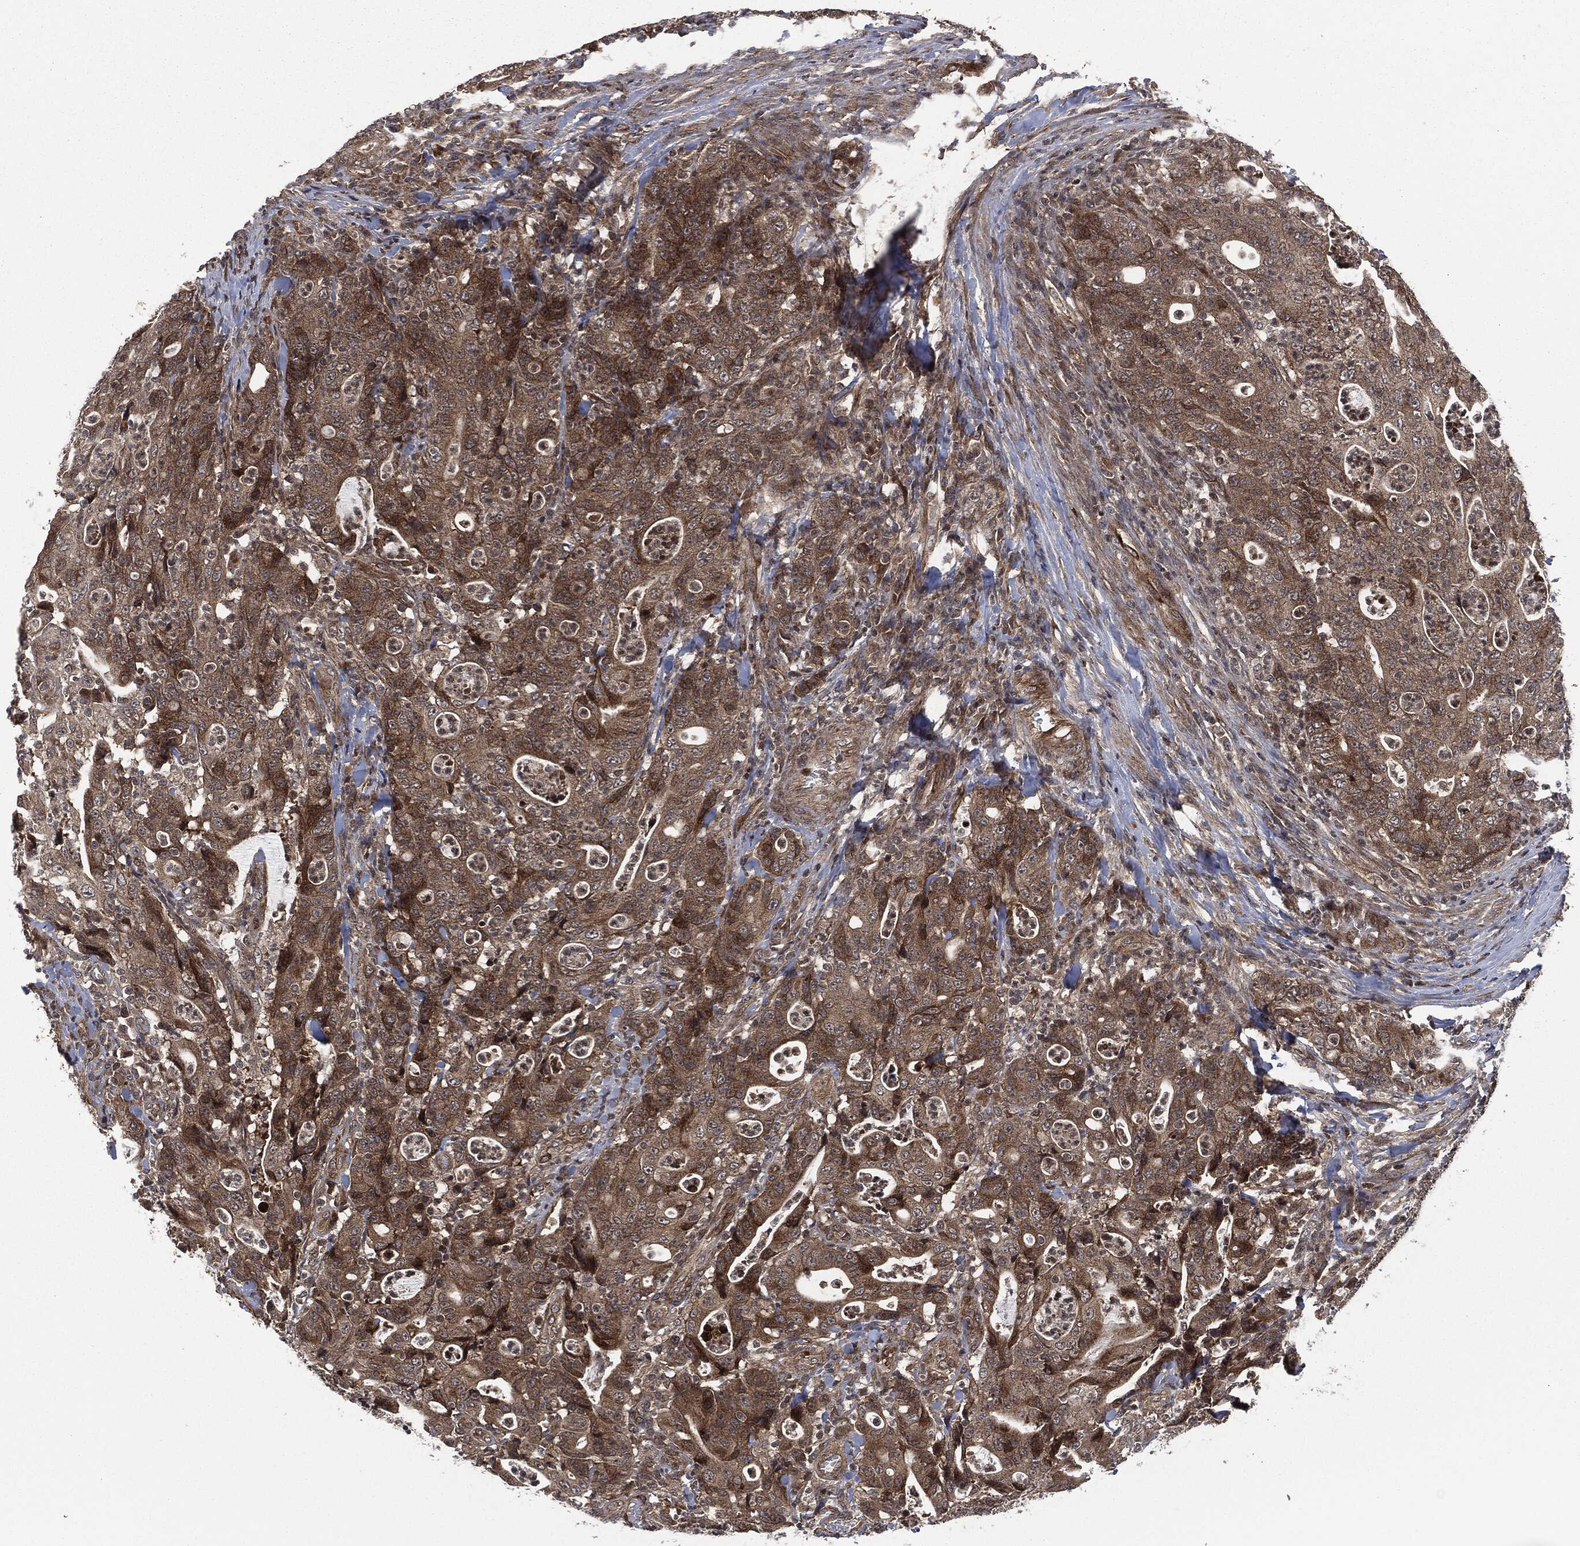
{"staining": {"intensity": "moderate", "quantity": ">75%", "location": "cytoplasmic/membranous"}, "tissue": "colorectal cancer", "cell_type": "Tumor cells", "image_type": "cancer", "snomed": [{"axis": "morphology", "description": "Adenocarcinoma, NOS"}, {"axis": "topography", "description": "Colon"}], "caption": "A photomicrograph showing moderate cytoplasmic/membranous staining in approximately >75% of tumor cells in adenocarcinoma (colorectal), as visualized by brown immunohistochemical staining.", "gene": "HRAS", "patient": {"sex": "male", "age": 70}}